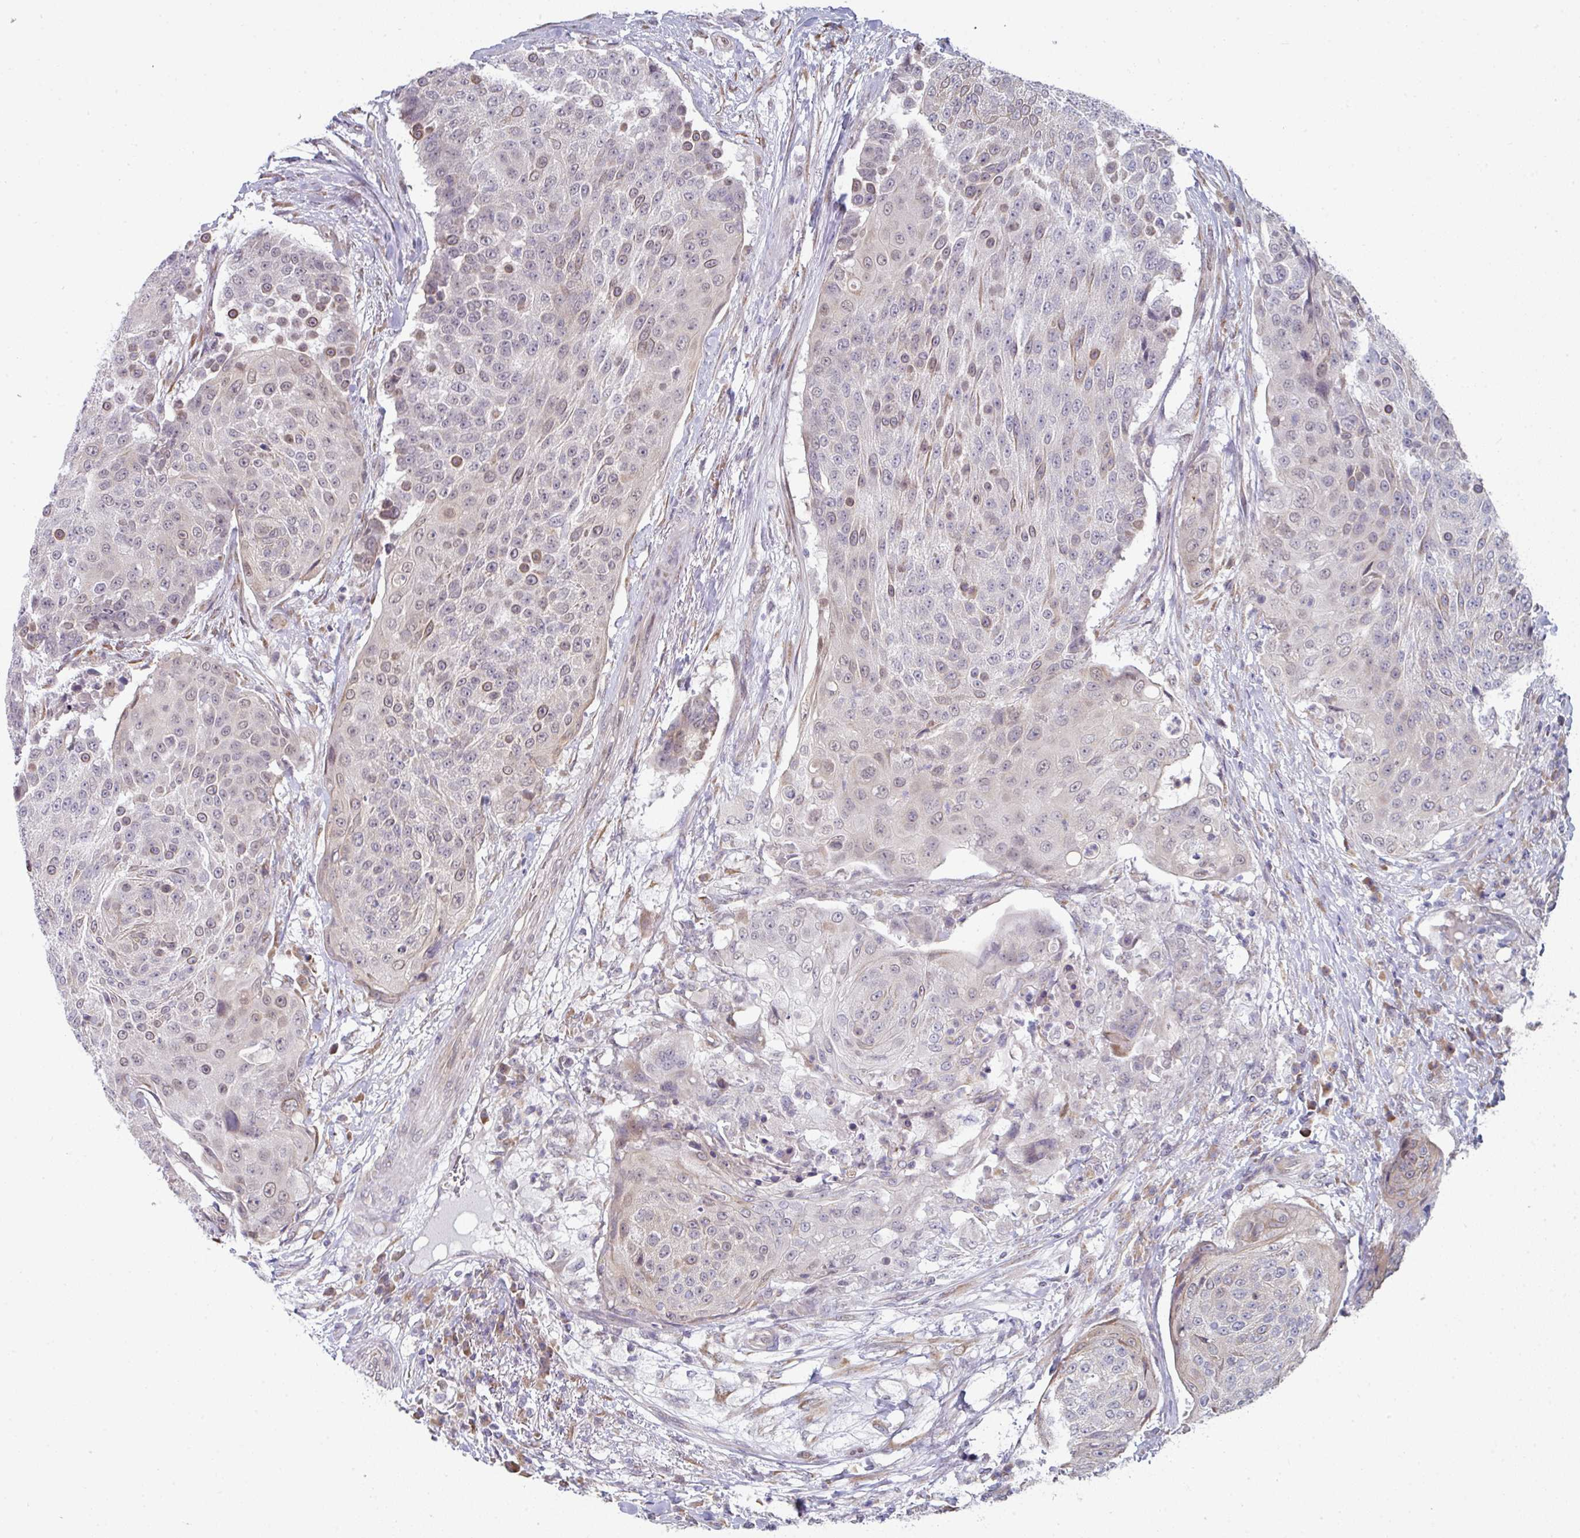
{"staining": {"intensity": "moderate", "quantity": "<25%", "location": "cytoplasmic/membranous"}, "tissue": "urothelial cancer", "cell_type": "Tumor cells", "image_type": "cancer", "snomed": [{"axis": "morphology", "description": "Urothelial carcinoma, High grade"}, {"axis": "topography", "description": "Urinary bladder"}], "caption": "Approximately <25% of tumor cells in human urothelial cancer reveal moderate cytoplasmic/membranous protein staining as visualized by brown immunohistochemical staining.", "gene": "TMED5", "patient": {"sex": "female", "age": 63}}